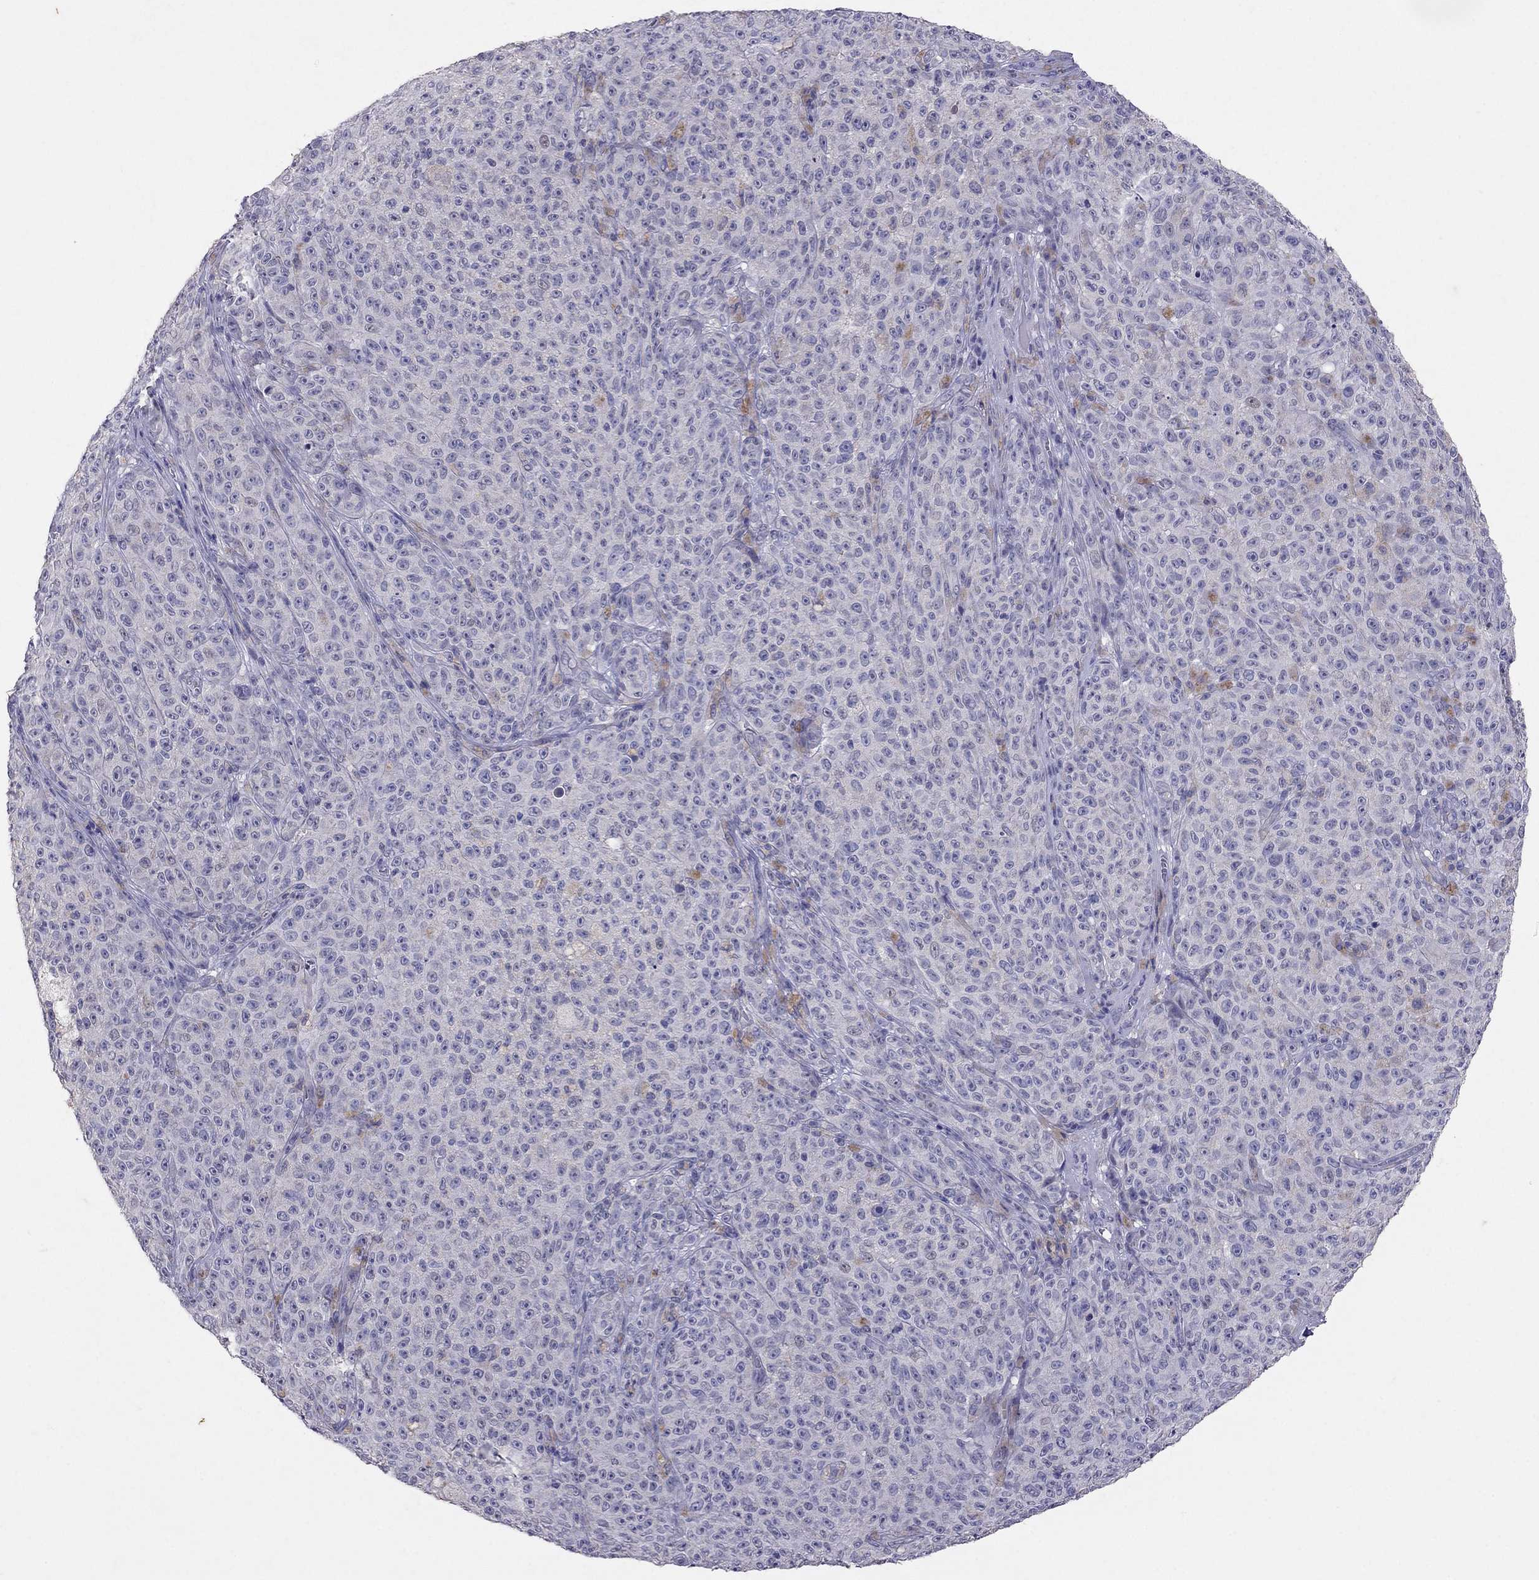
{"staining": {"intensity": "negative", "quantity": "none", "location": "none"}, "tissue": "melanoma", "cell_type": "Tumor cells", "image_type": "cancer", "snomed": [{"axis": "morphology", "description": "Malignant melanoma, NOS"}, {"axis": "topography", "description": "Skin"}], "caption": "Image shows no significant protein staining in tumor cells of malignant melanoma. Brightfield microscopy of immunohistochemistry (IHC) stained with DAB (3,3'-diaminobenzidine) (brown) and hematoxylin (blue), captured at high magnification.", "gene": "FST", "patient": {"sex": "female", "age": 82}}